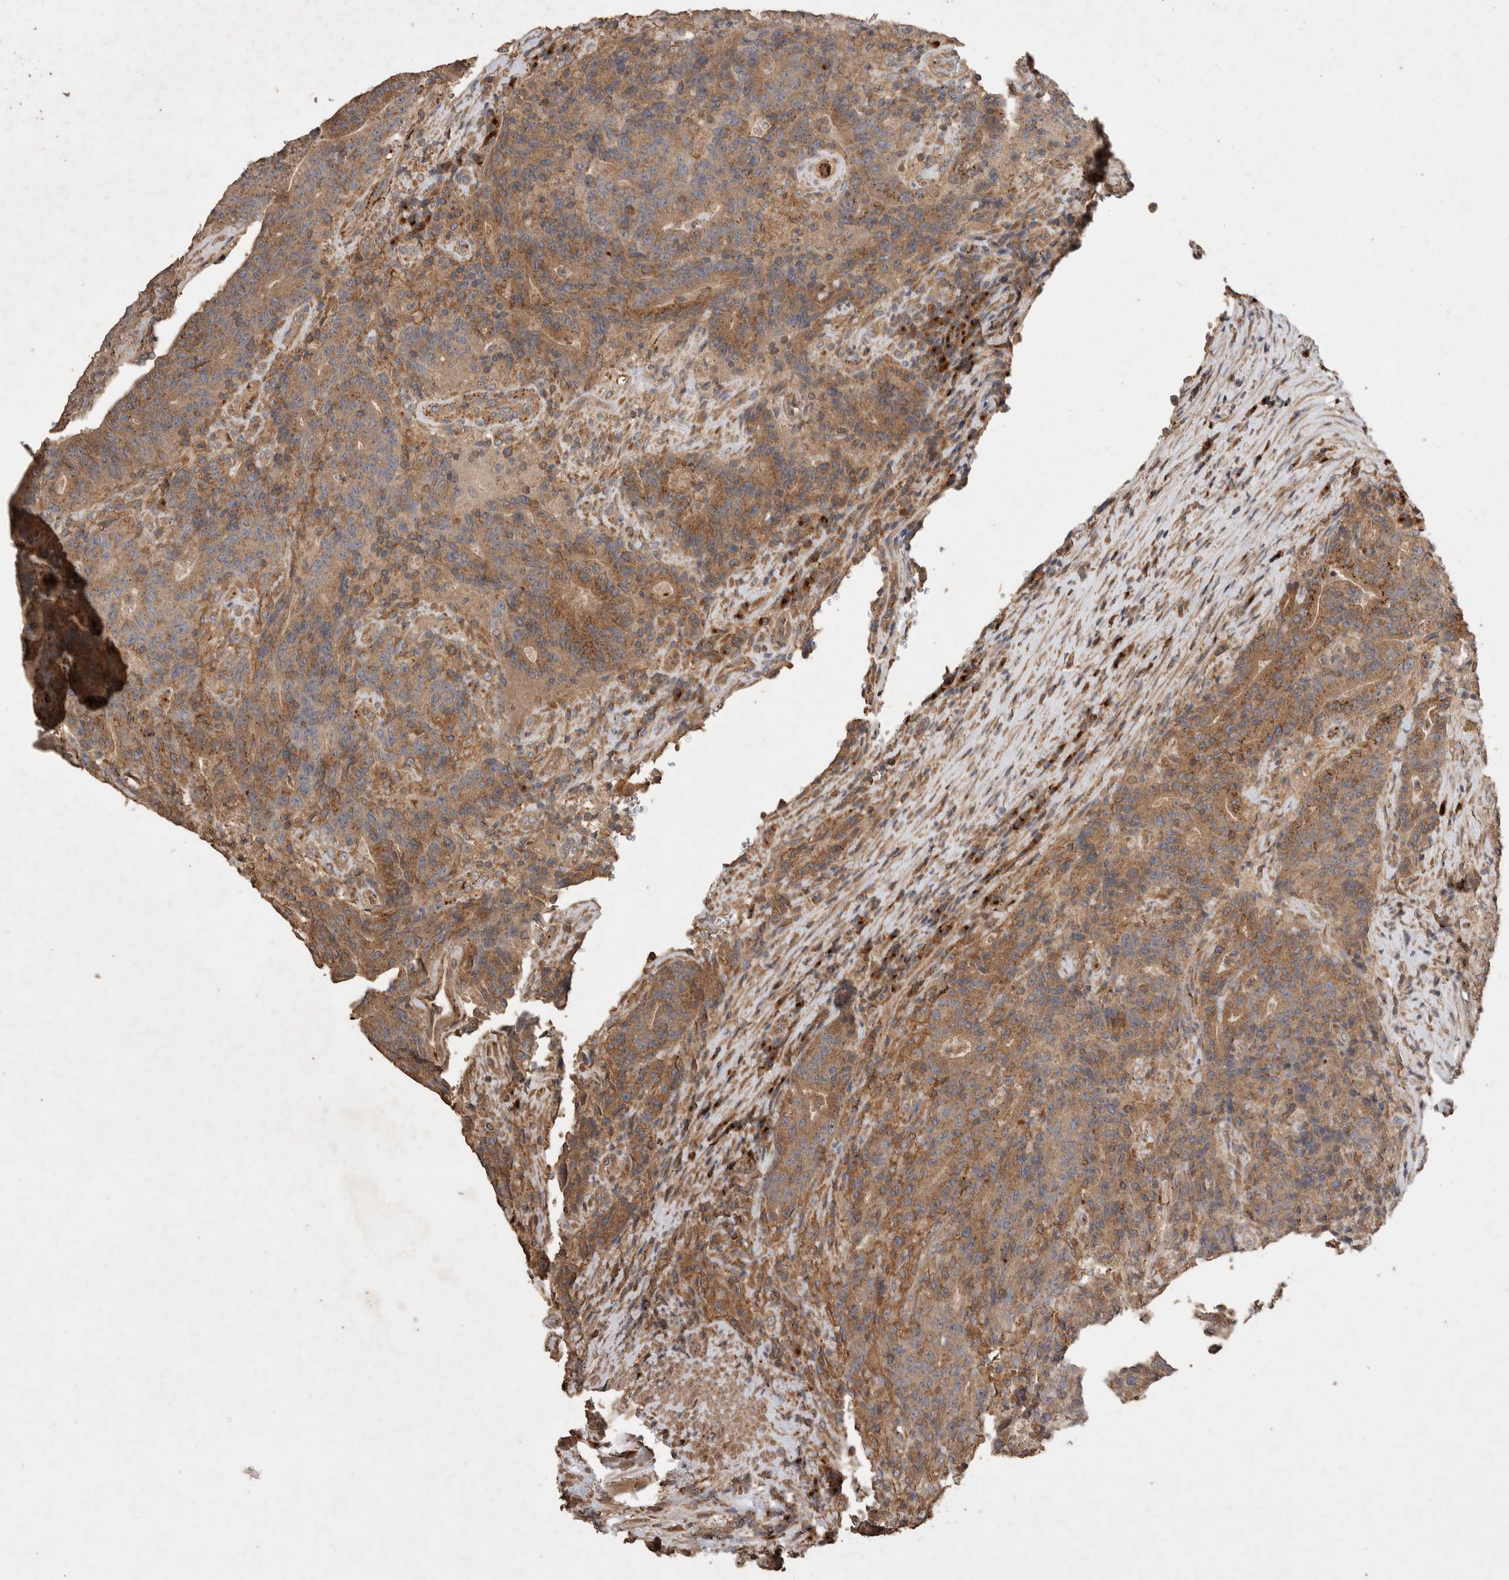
{"staining": {"intensity": "moderate", "quantity": "<25%", "location": "cytoplasmic/membranous"}, "tissue": "colorectal cancer", "cell_type": "Tumor cells", "image_type": "cancer", "snomed": [{"axis": "morphology", "description": "Normal tissue, NOS"}, {"axis": "morphology", "description": "Adenocarcinoma, NOS"}, {"axis": "topography", "description": "Colon"}], "caption": "Immunohistochemical staining of colorectal adenocarcinoma reveals low levels of moderate cytoplasmic/membranous positivity in approximately <25% of tumor cells.", "gene": "SNX31", "patient": {"sex": "female", "age": 75}}